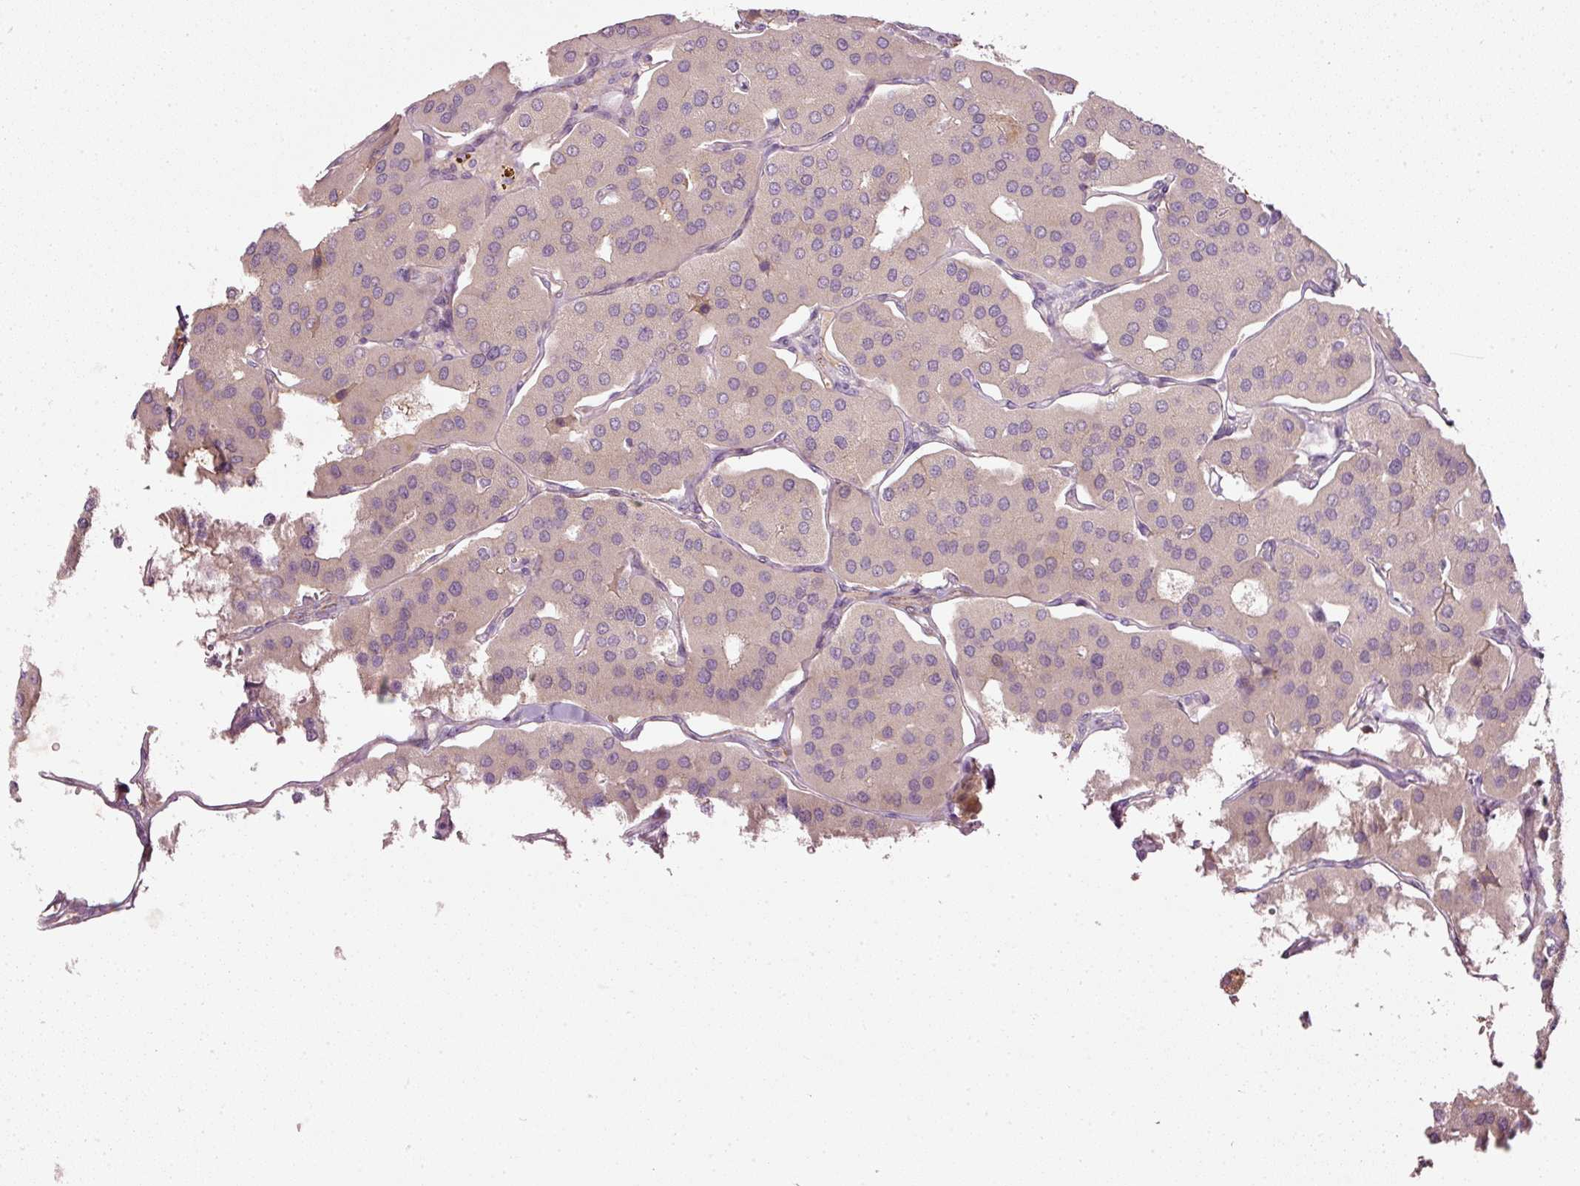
{"staining": {"intensity": "negative", "quantity": "none", "location": "none"}, "tissue": "parathyroid gland", "cell_type": "Glandular cells", "image_type": "normal", "snomed": [{"axis": "morphology", "description": "Normal tissue, NOS"}, {"axis": "morphology", "description": "Adenoma, NOS"}, {"axis": "topography", "description": "Parathyroid gland"}], "caption": "An IHC image of benign parathyroid gland is shown. There is no staining in glandular cells of parathyroid gland.", "gene": "TOGARAM1", "patient": {"sex": "female", "age": 86}}